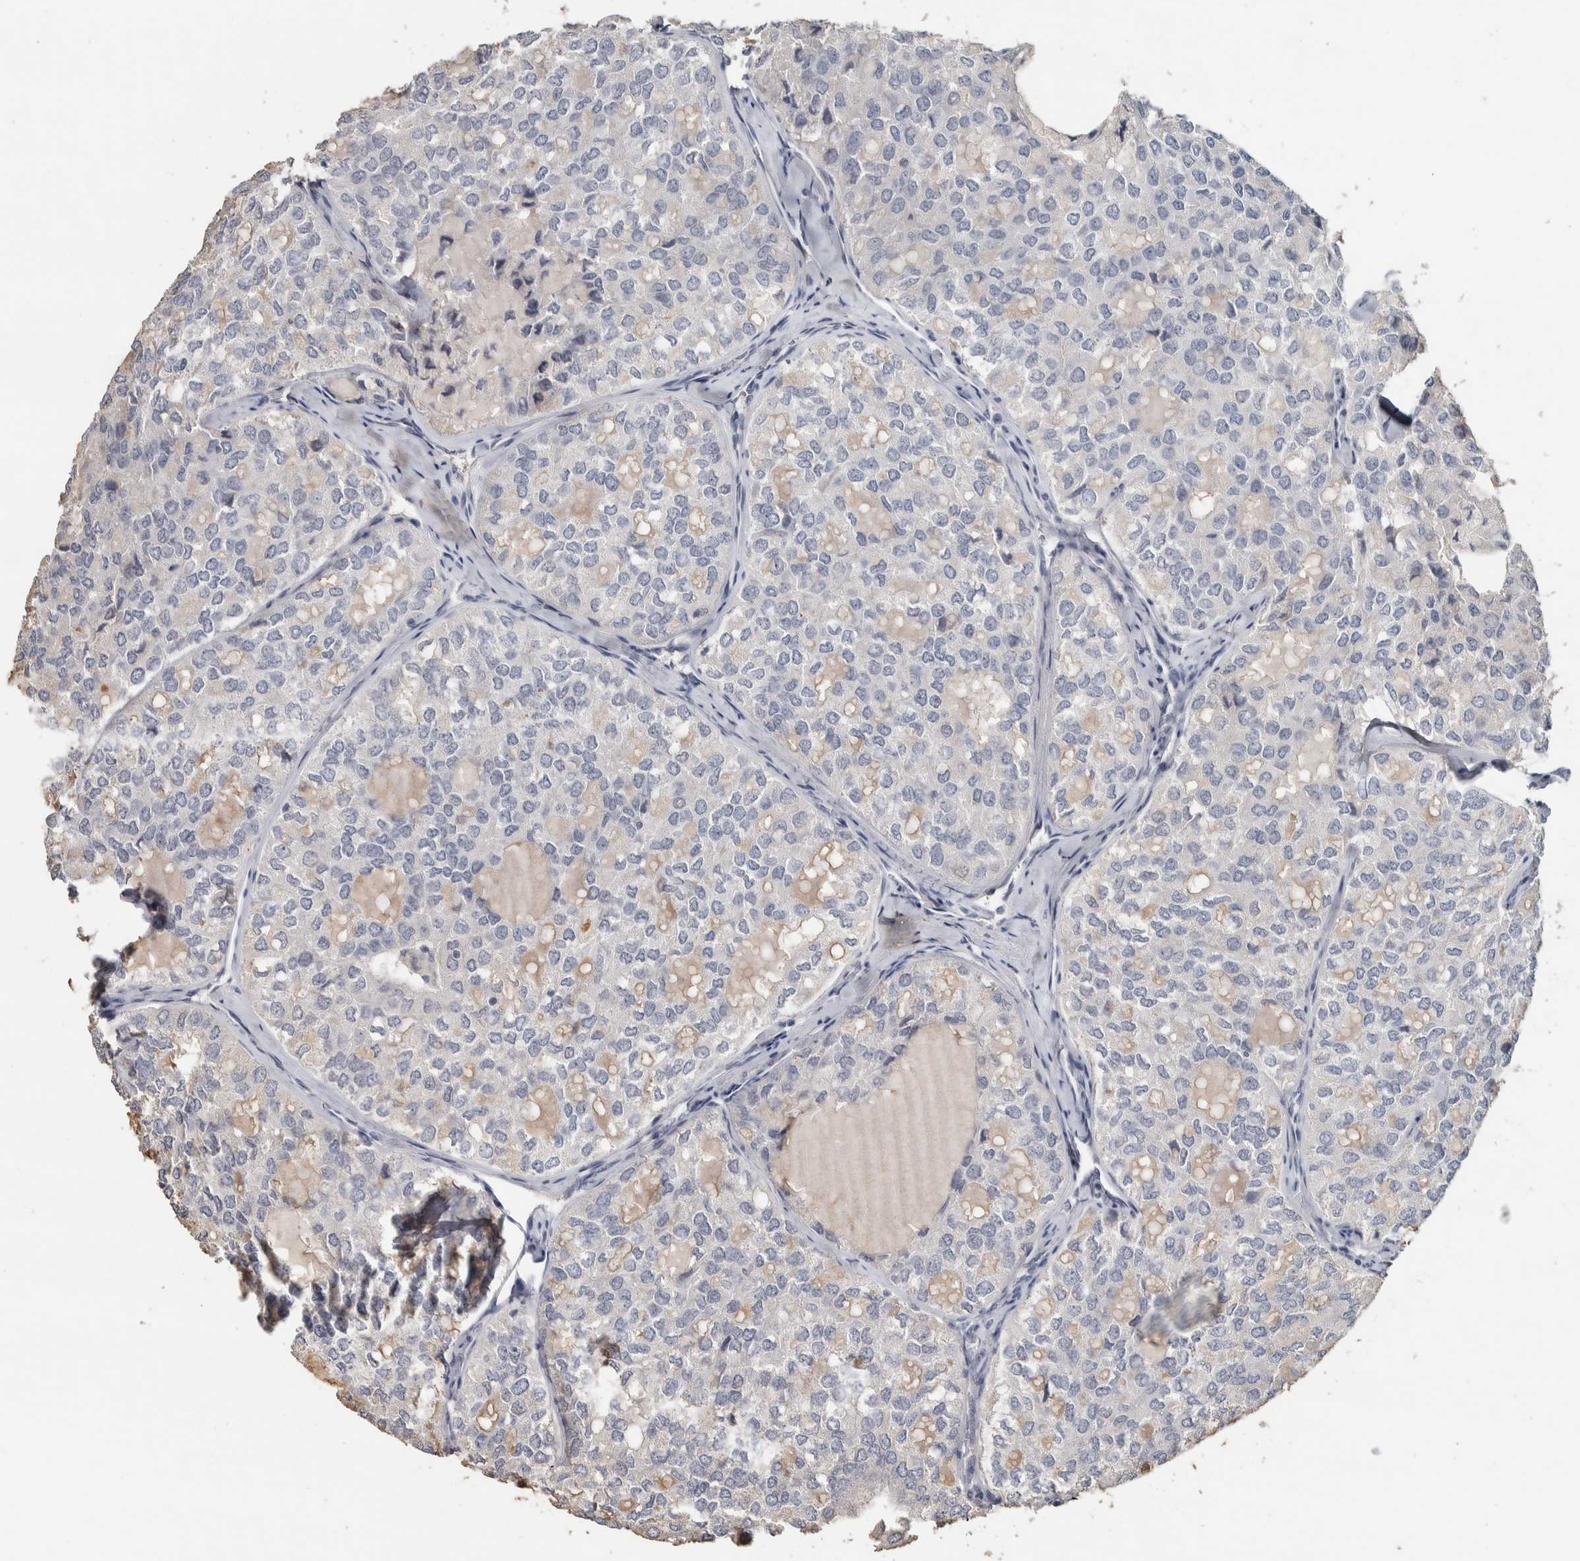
{"staining": {"intensity": "negative", "quantity": "none", "location": "none"}, "tissue": "thyroid cancer", "cell_type": "Tumor cells", "image_type": "cancer", "snomed": [{"axis": "morphology", "description": "Follicular adenoma carcinoma, NOS"}, {"axis": "topography", "description": "Thyroid gland"}], "caption": "Tumor cells show no significant protein staining in thyroid follicular adenoma carcinoma.", "gene": "NECAB1", "patient": {"sex": "male", "age": 75}}